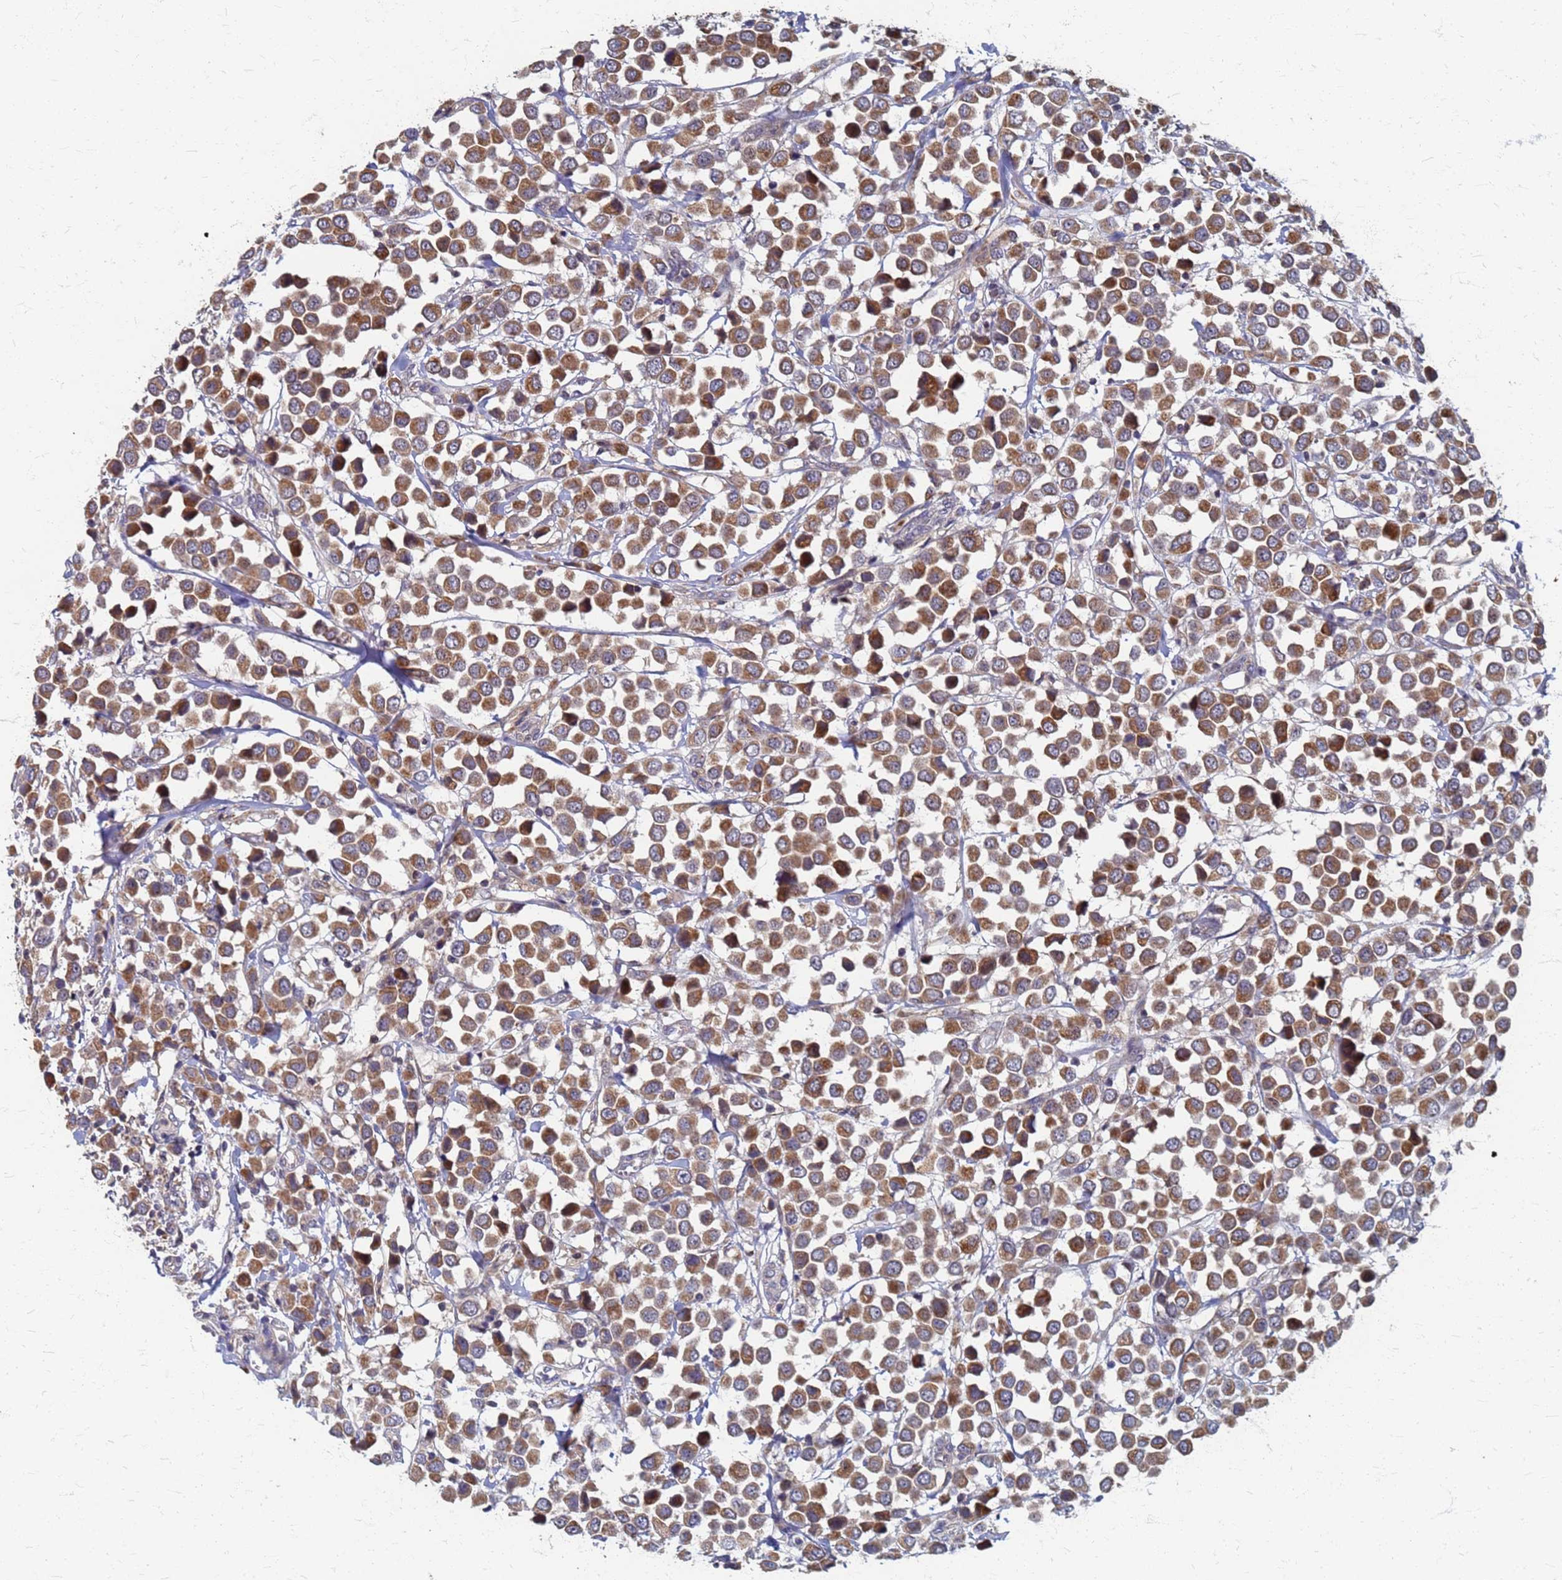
{"staining": {"intensity": "moderate", "quantity": ">75%", "location": "cytoplasmic/membranous"}, "tissue": "breast cancer", "cell_type": "Tumor cells", "image_type": "cancer", "snomed": [{"axis": "morphology", "description": "Duct carcinoma"}, {"axis": "topography", "description": "Breast"}], "caption": "Human breast cancer stained with a brown dye shows moderate cytoplasmic/membranous positive expression in approximately >75% of tumor cells.", "gene": "ATPAF1", "patient": {"sex": "female", "age": 61}}